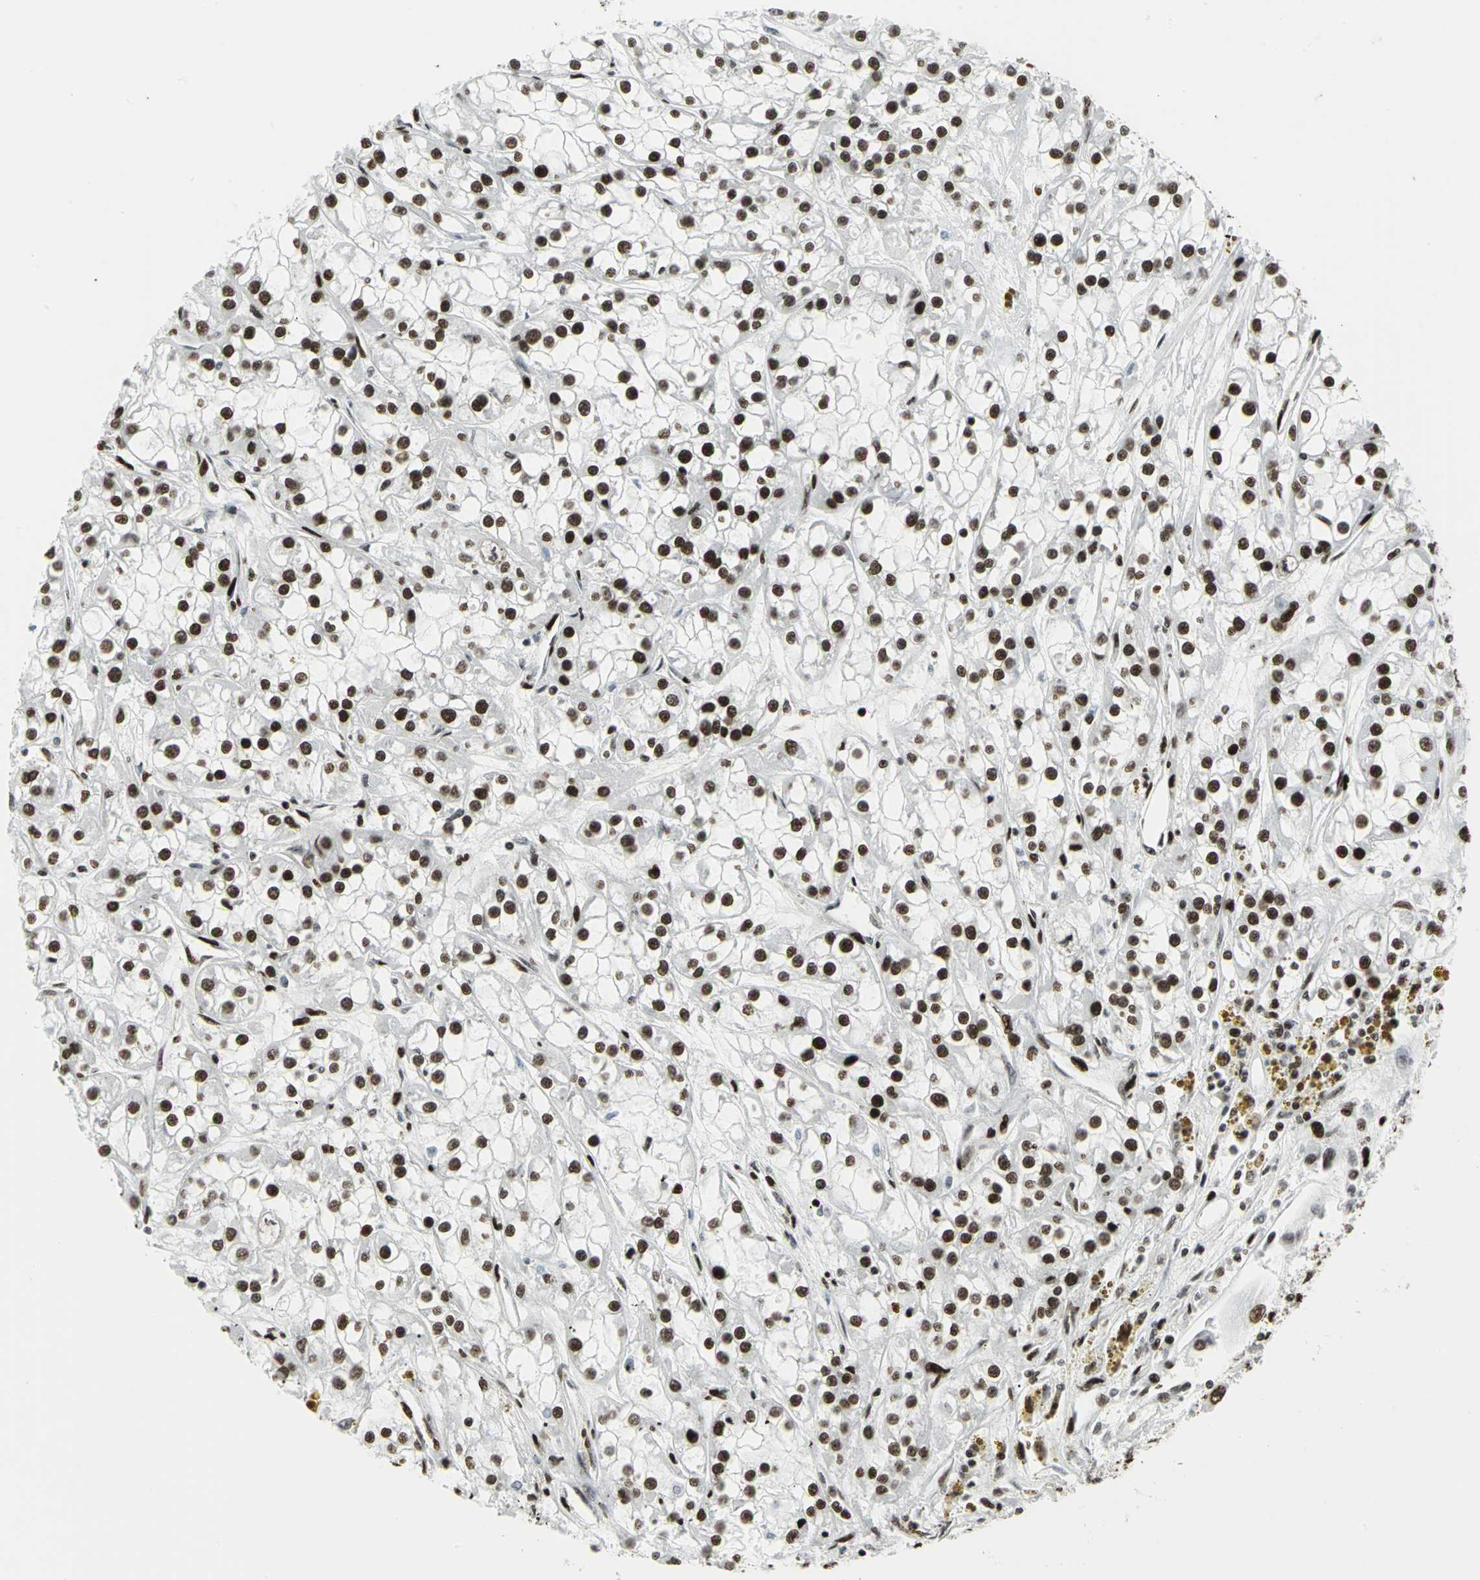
{"staining": {"intensity": "strong", "quantity": ">75%", "location": "nuclear"}, "tissue": "renal cancer", "cell_type": "Tumor cells", "image_type": "cancer", "snomed": [{"axis": "morphology", "description": "Adenocarcinoma, NOS"}, {"axis": "topography", "description": "Kidney"}], "caption": "The photomicrograph shows a brown stain indicating the presence of a protein in the nuclear of tumor cells in renal adenocarcinoma.", "gene": "SMARCA4", "patient": {"sex": "female", "age": 52}}